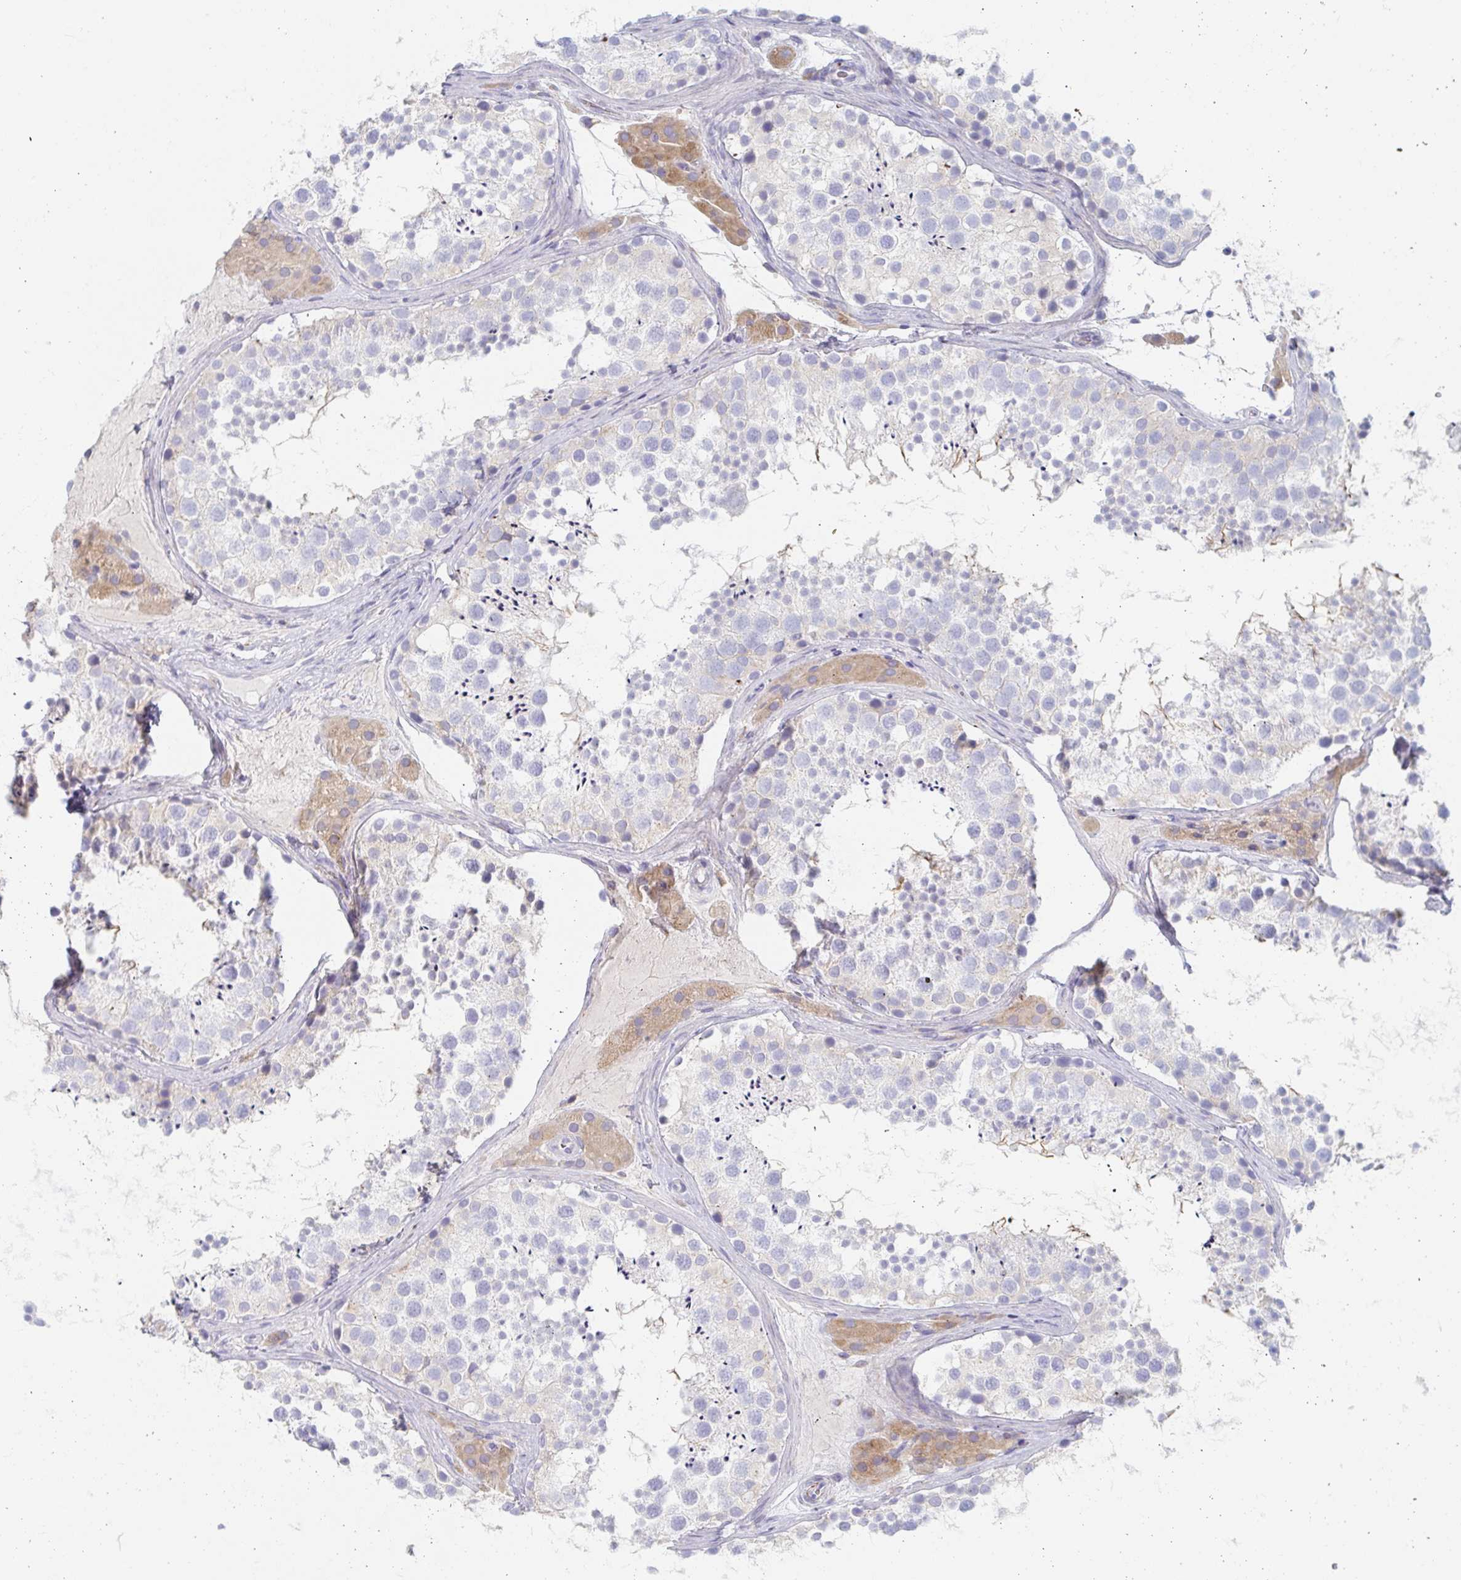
{"staining": {"intensity": "negative", "quantity": "none", "location": "none"}, "tissue": "testis", "cell_type": "Cells in seminiferous ducts", "image_type": "normal", "snomed": [{"axis": "morphology", "description": "Normal tissue, NOS"}, {"axis": "topography", "description": "Testis"}], "caption": "Immunohistochemistry micrograph of unremarkable testis: testis stained with DAB displays no significant protein staining in cells in seminiferous ducts.", "gene": "MYLK2", "patient": {"sex": "male", "age": 41}}